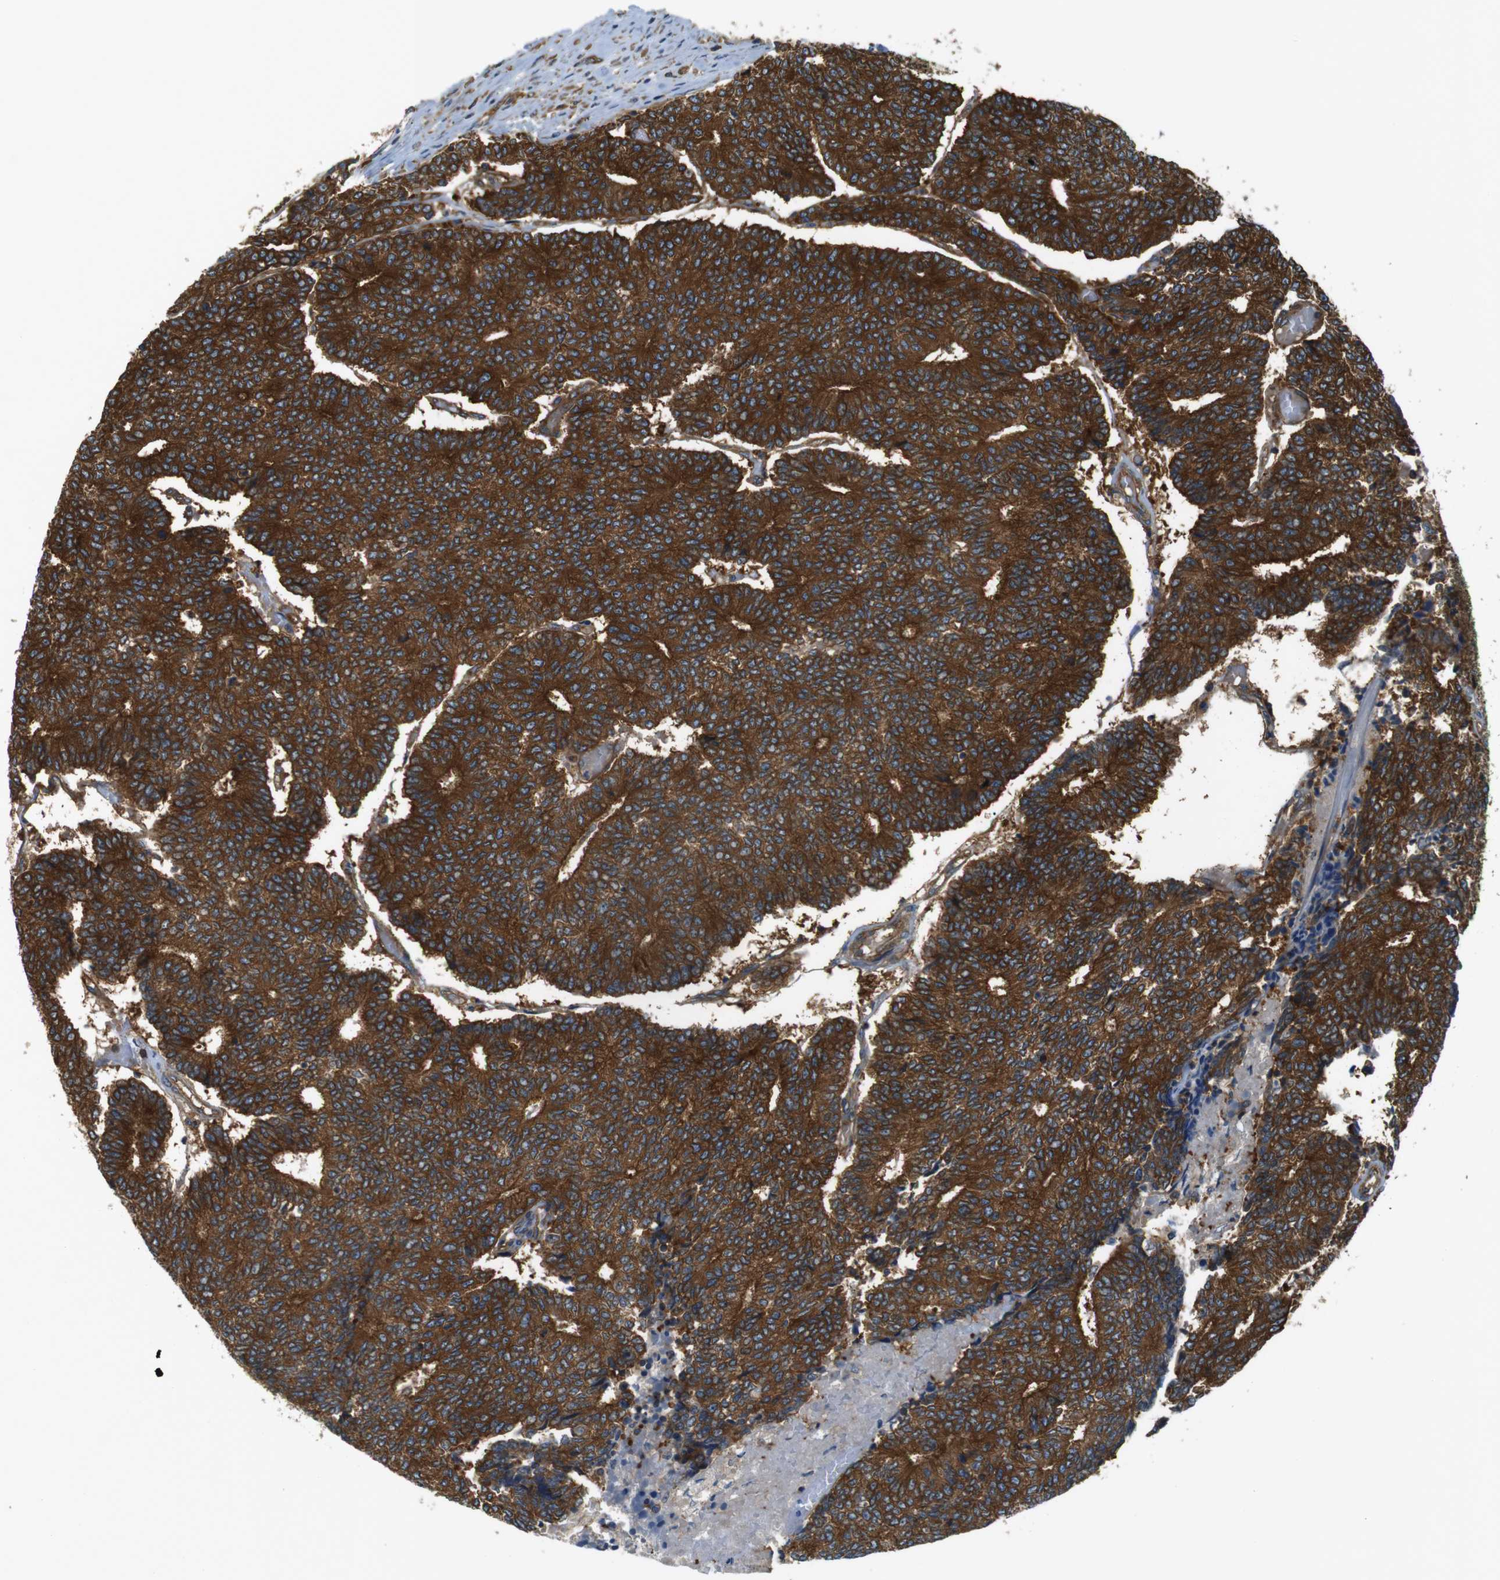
{"staining": {"intensity": "strong", "quantity": ">75%", "location": "cytoplasmic/membranous"}, "tissue": "prostate cancer", "cell_type": "Tumor cells", "image_type": "cancer", "snomed": [{"axis": "morphology", "description": "Normal tissue, NOS"}, {"axis": "morphology", "description": "Adenocarcinoma, High grade"}, {"axis": "topography", "description": "Prostate"}, {"axis": "topography", "description": "Seminal veicle"}], "caption": "This is an image of immunohistochemistry staining of adenocarcinoma (high-grade) (prostate), which shows strong expression in the cytoplasmic/membranous of tumor cells.", "gene": "TSC1", "patient": {"sex": "male", "age": 55}}